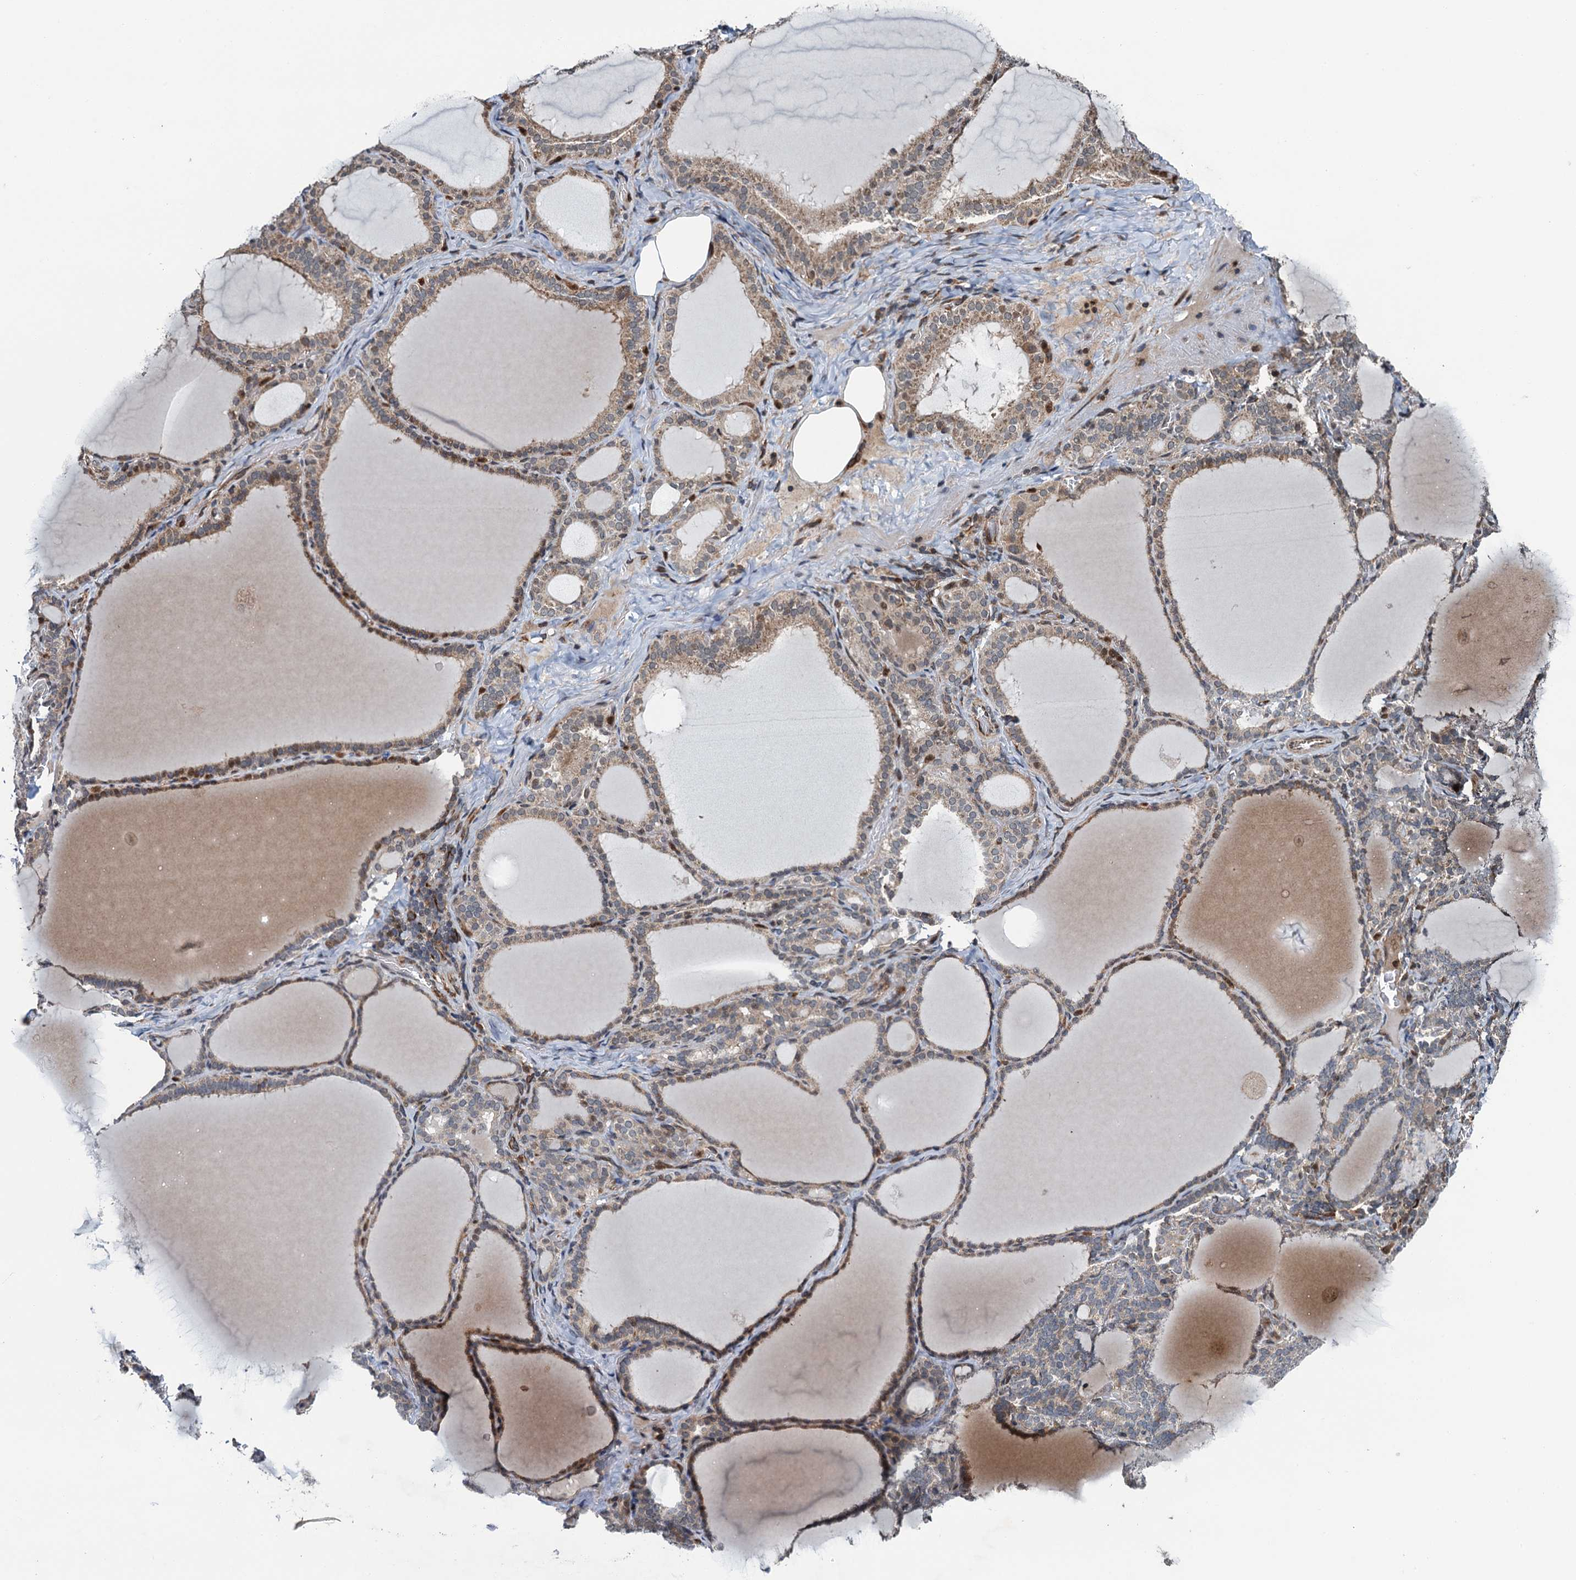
{"staining": {"intensity": "weak", "quantity": "25%-75%", "location": "cytoplasmic/membranous,nuclear"}, "tissue": "thyroid gland", "cell_type": "Glandular cells", "image_type": "normal", "snomed": [{"axis": "morphology", "description": "Normal tissue, NOS"}, {"axis": "topography", "description": "Thyroid gland"}], "caption": "DAB (3,3'-diaminobenzidine) immunohistochemical staining of normal thyroid gland exhibits weak cytoplasmic/membranous,nuclear protein staining in approximately 25%-75% of glandular cells.", "gene": "WHAMM", "patient": {"sex": "female", "age": 39}}